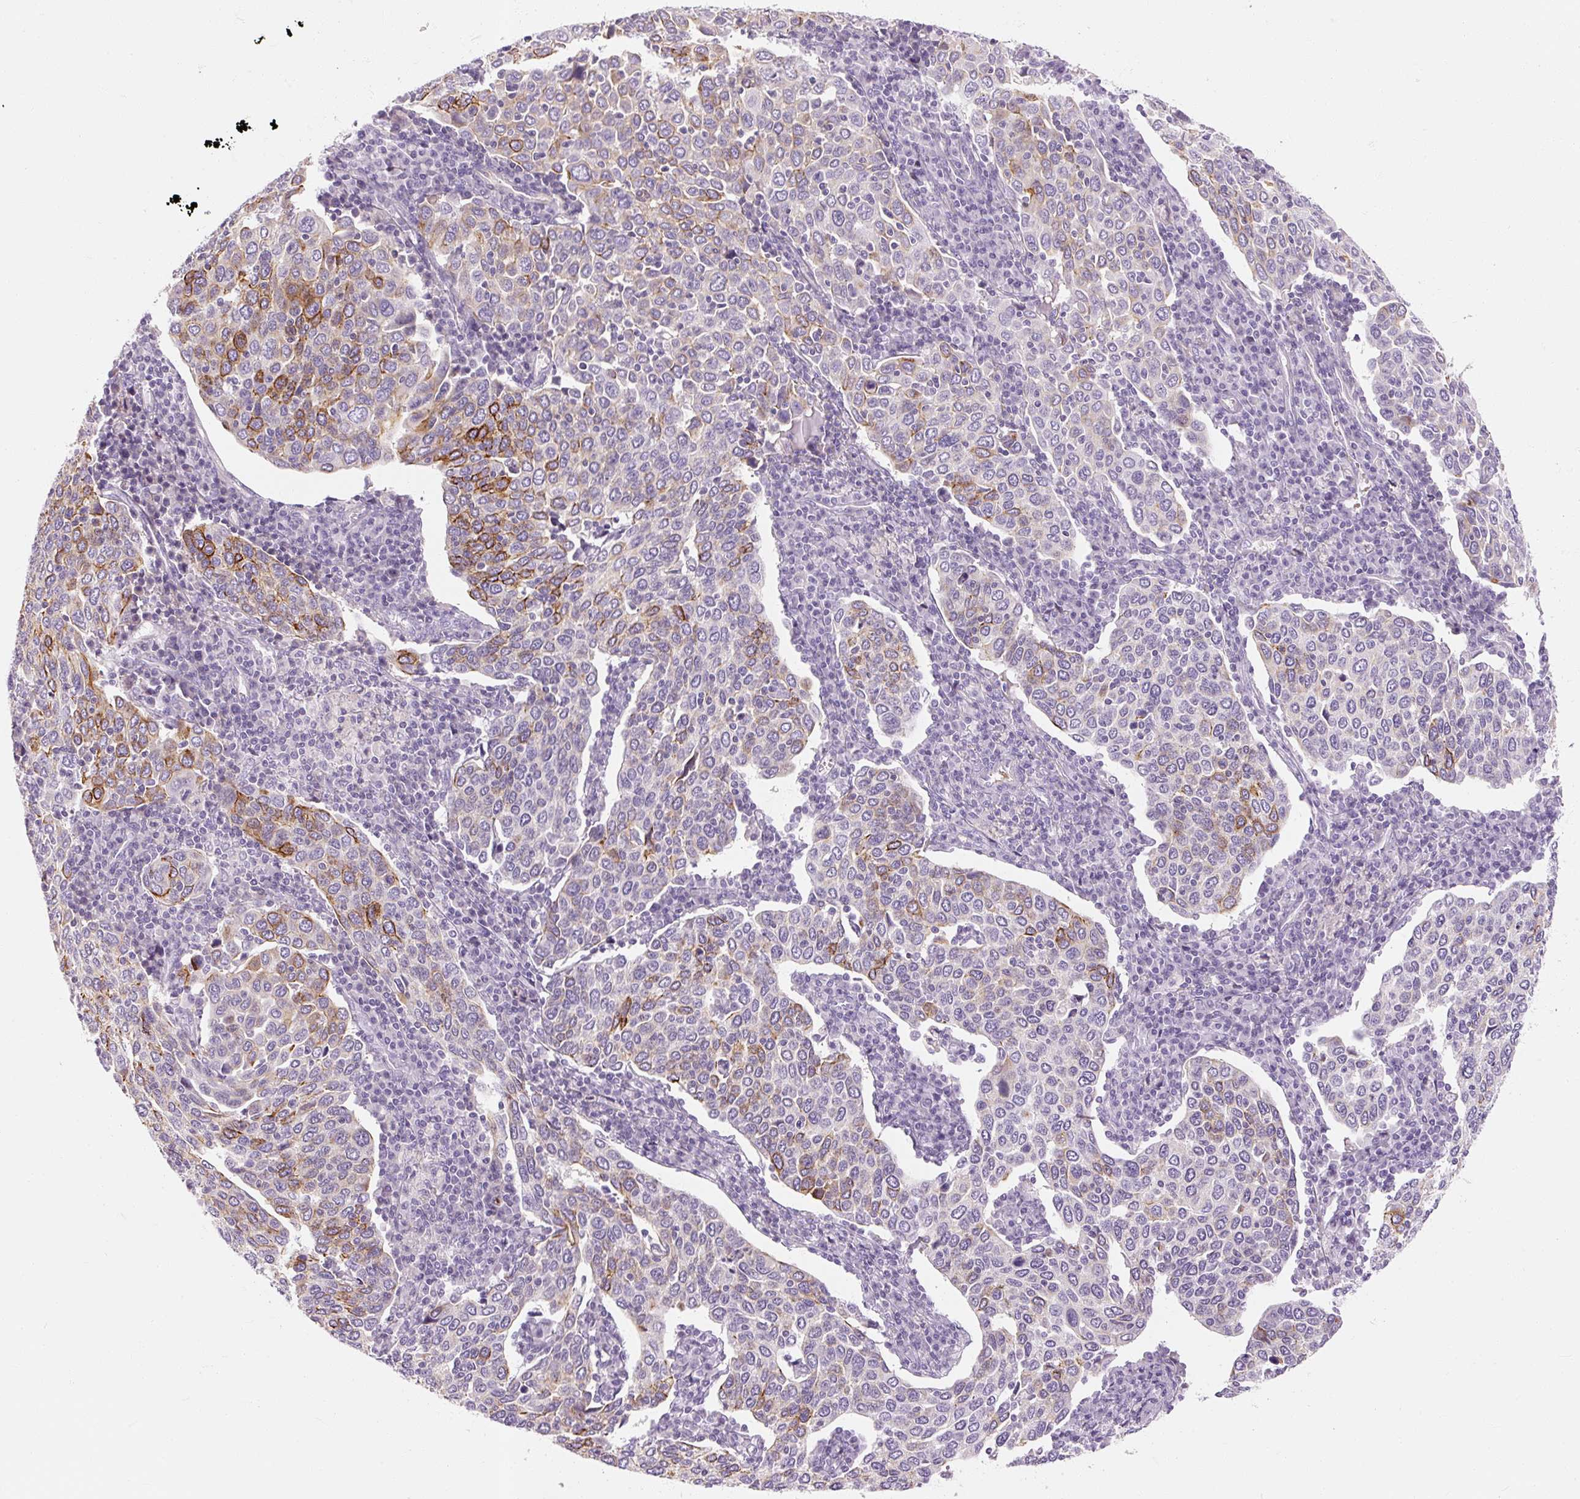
{"staining": {"intensity": "strong", "quantity": "<25%", "location": "cytoplasmic/membranous"}, "tissue": "cervical cancer", "cell_type": "Tumor cells", "image_type": "cancer", "snomed": [{"axis": "morphology", "description": "Squamous cell carcinoma, NOS"}, {"axis": "topography", "description": "Cervix"}], "caption": "Cervical cancer stained with DAB immunohistochemistry reveals medium levels of strong cytoplasmic/membranous positivity in about <25% of tumor cells. (DAB (3,3'-diaminobenzidine) IHC, brown staining for protein, blue staining for nuclei).", "gene": "NFE2L3", "patient": {"sex": "female", "age": 40}}